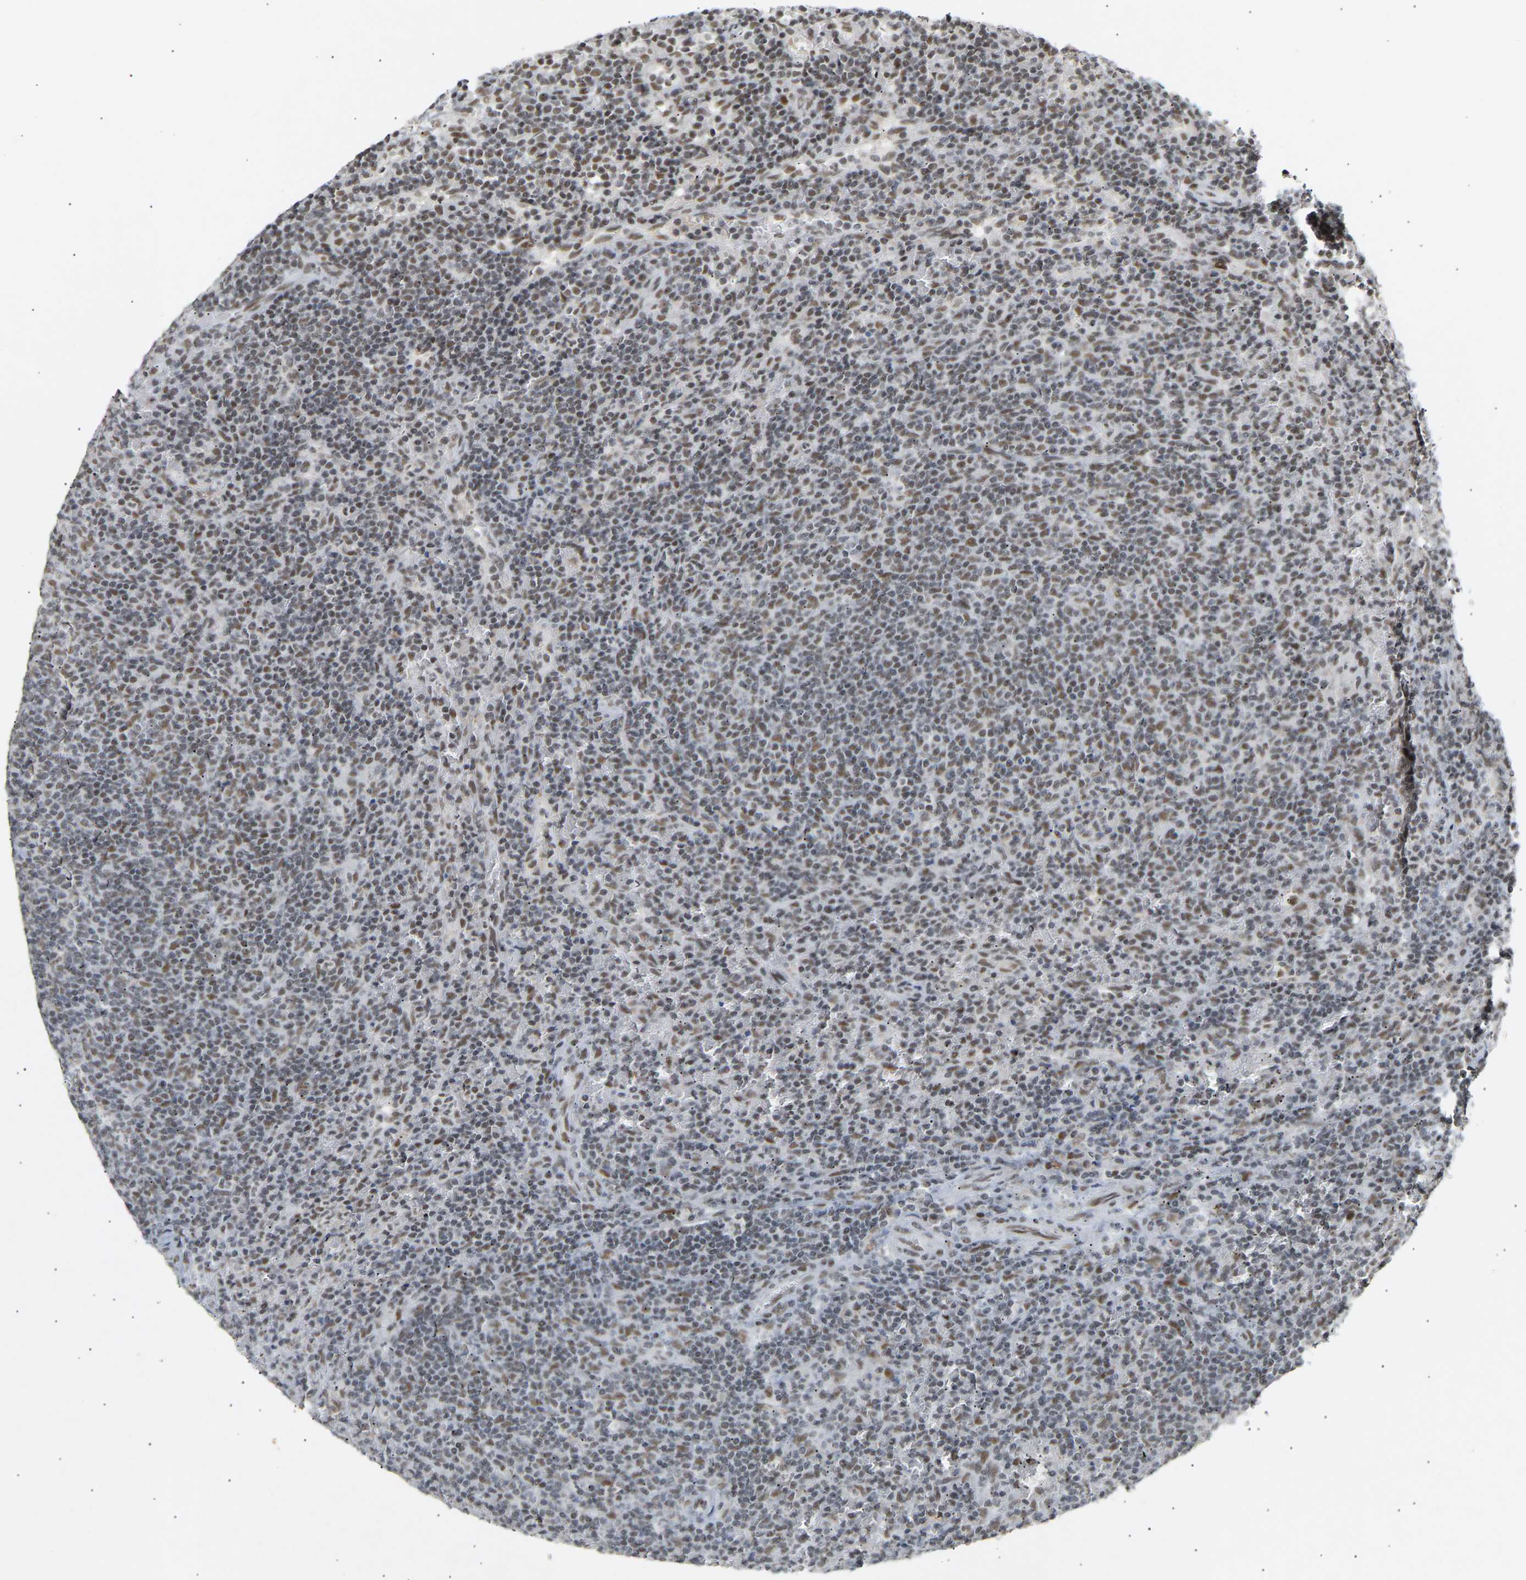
{"staining": {"intensity": "weak", "quantity": "25%-75%", "location": "nuclear"}, "tissue": "lymphoma", "cell_type": "Tumor cells", "image_type": "cancer", "snomed": [{"axis": "morphology", "description": "Malignant lymphoma, non-Hodgkin's type, Low grade"}, {"axis": "topography", "description": "Spleen"}], "caption": "Lymphoma was stained to show a protein in brown. There is low levels of weak nuclear staining in about 25%-75% of tumor cells.", "gene": "NELFB", "patient": {"sex": "female", "age": 50}}